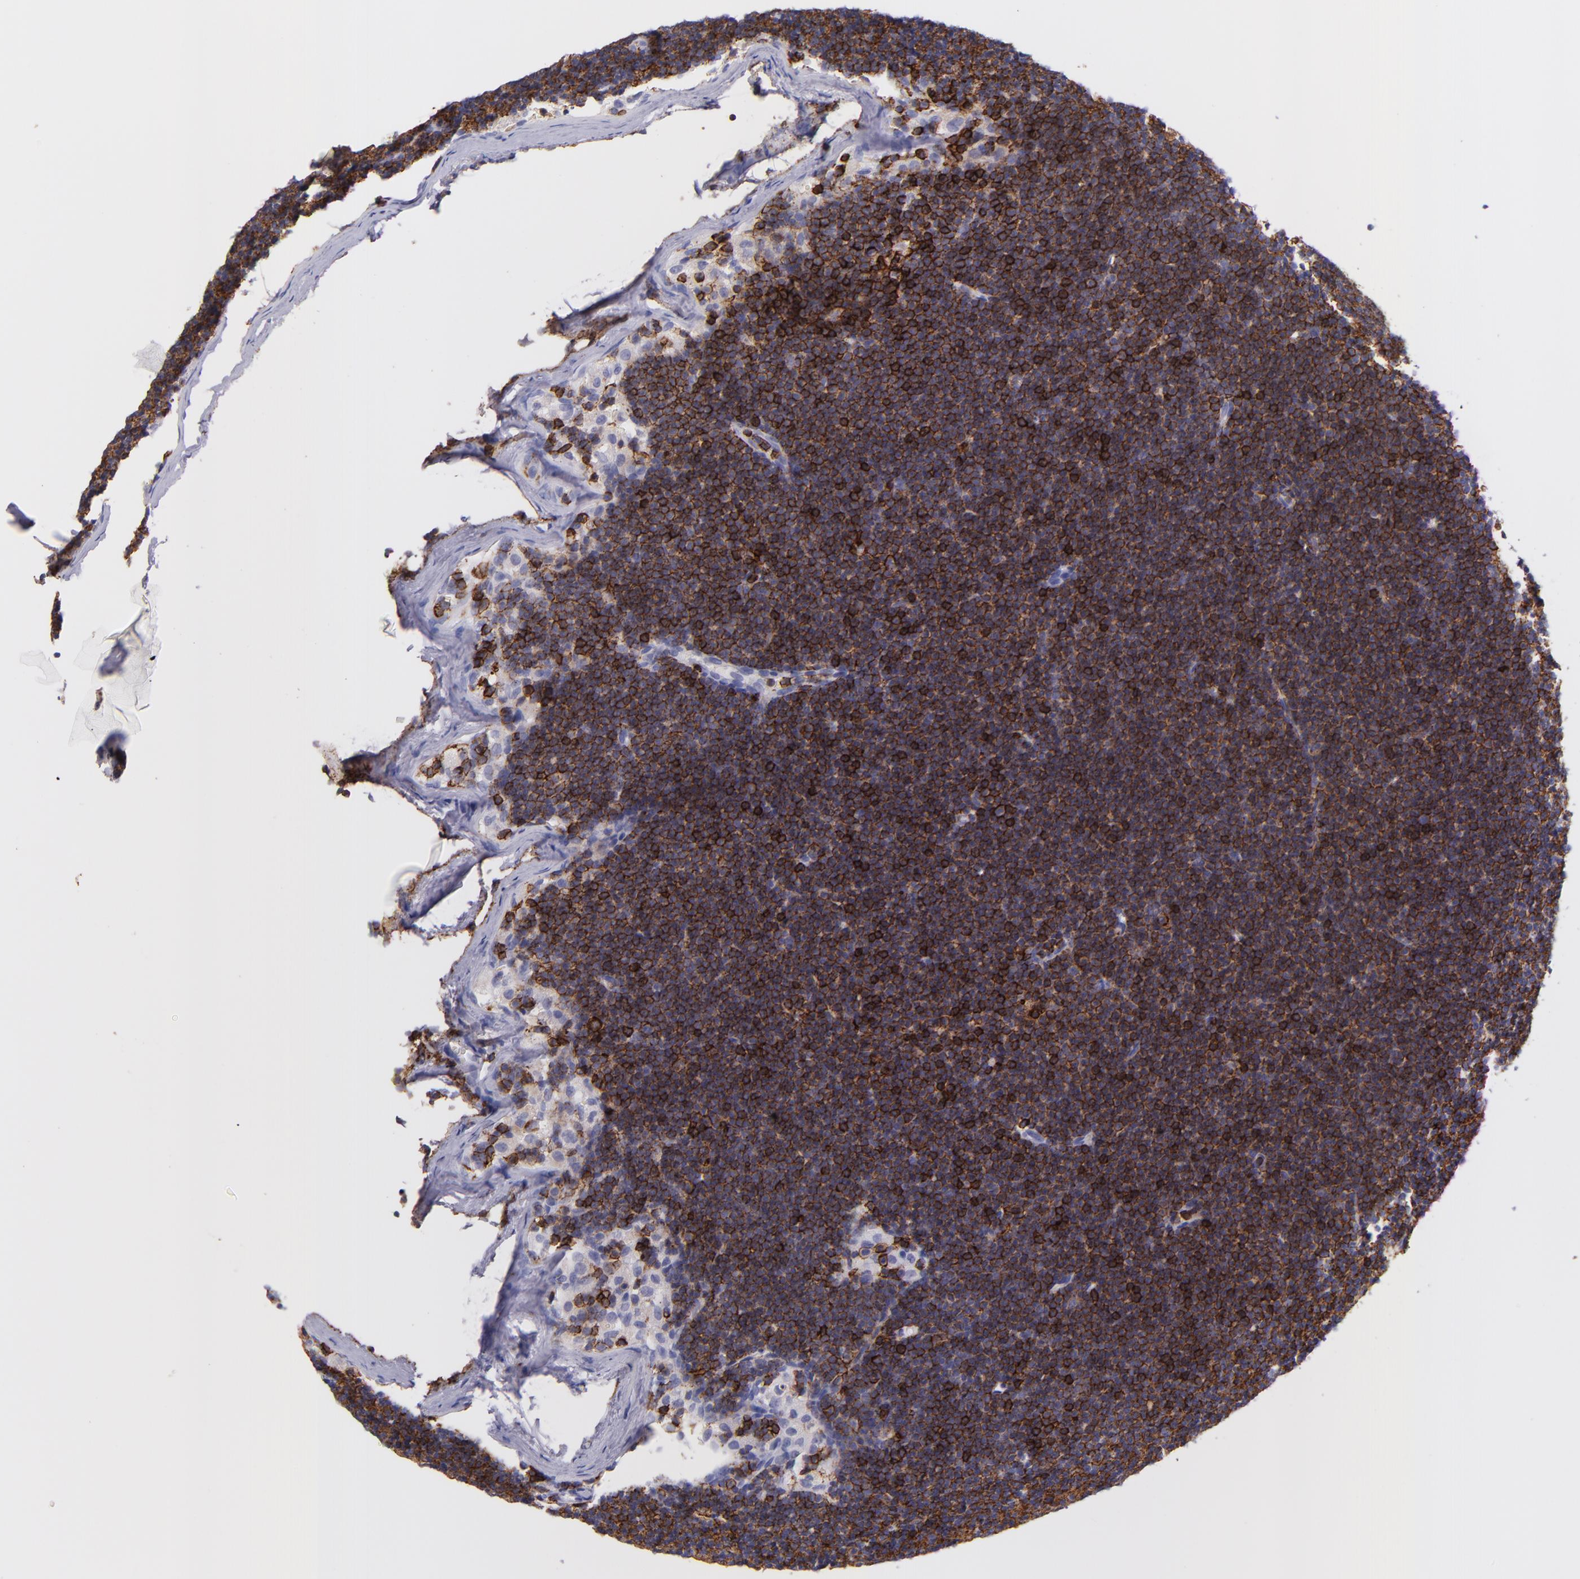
{"staining": {"intensity": "strong", "quantity": ">75%", "location": "cytoplasmic/membranous"}, "tissue": "lymphoma", "cell_type": "Tumor cells", "image_type": "cancer", "snomed": [{"axis": "morphology", "description": "Malignant lymphoma, non-Hodgkin's type, Low grade"}, {"axis": "topography", "description": "Lymph node"}], "caption": "This is an image of immunohistochemistry (IHC) staining of lymphoma, which shows strong positivity in the cytoplasmic/membranous of tumor cells.", "gene": "SPN", "patient": {"sex": "female", "age": 73}}